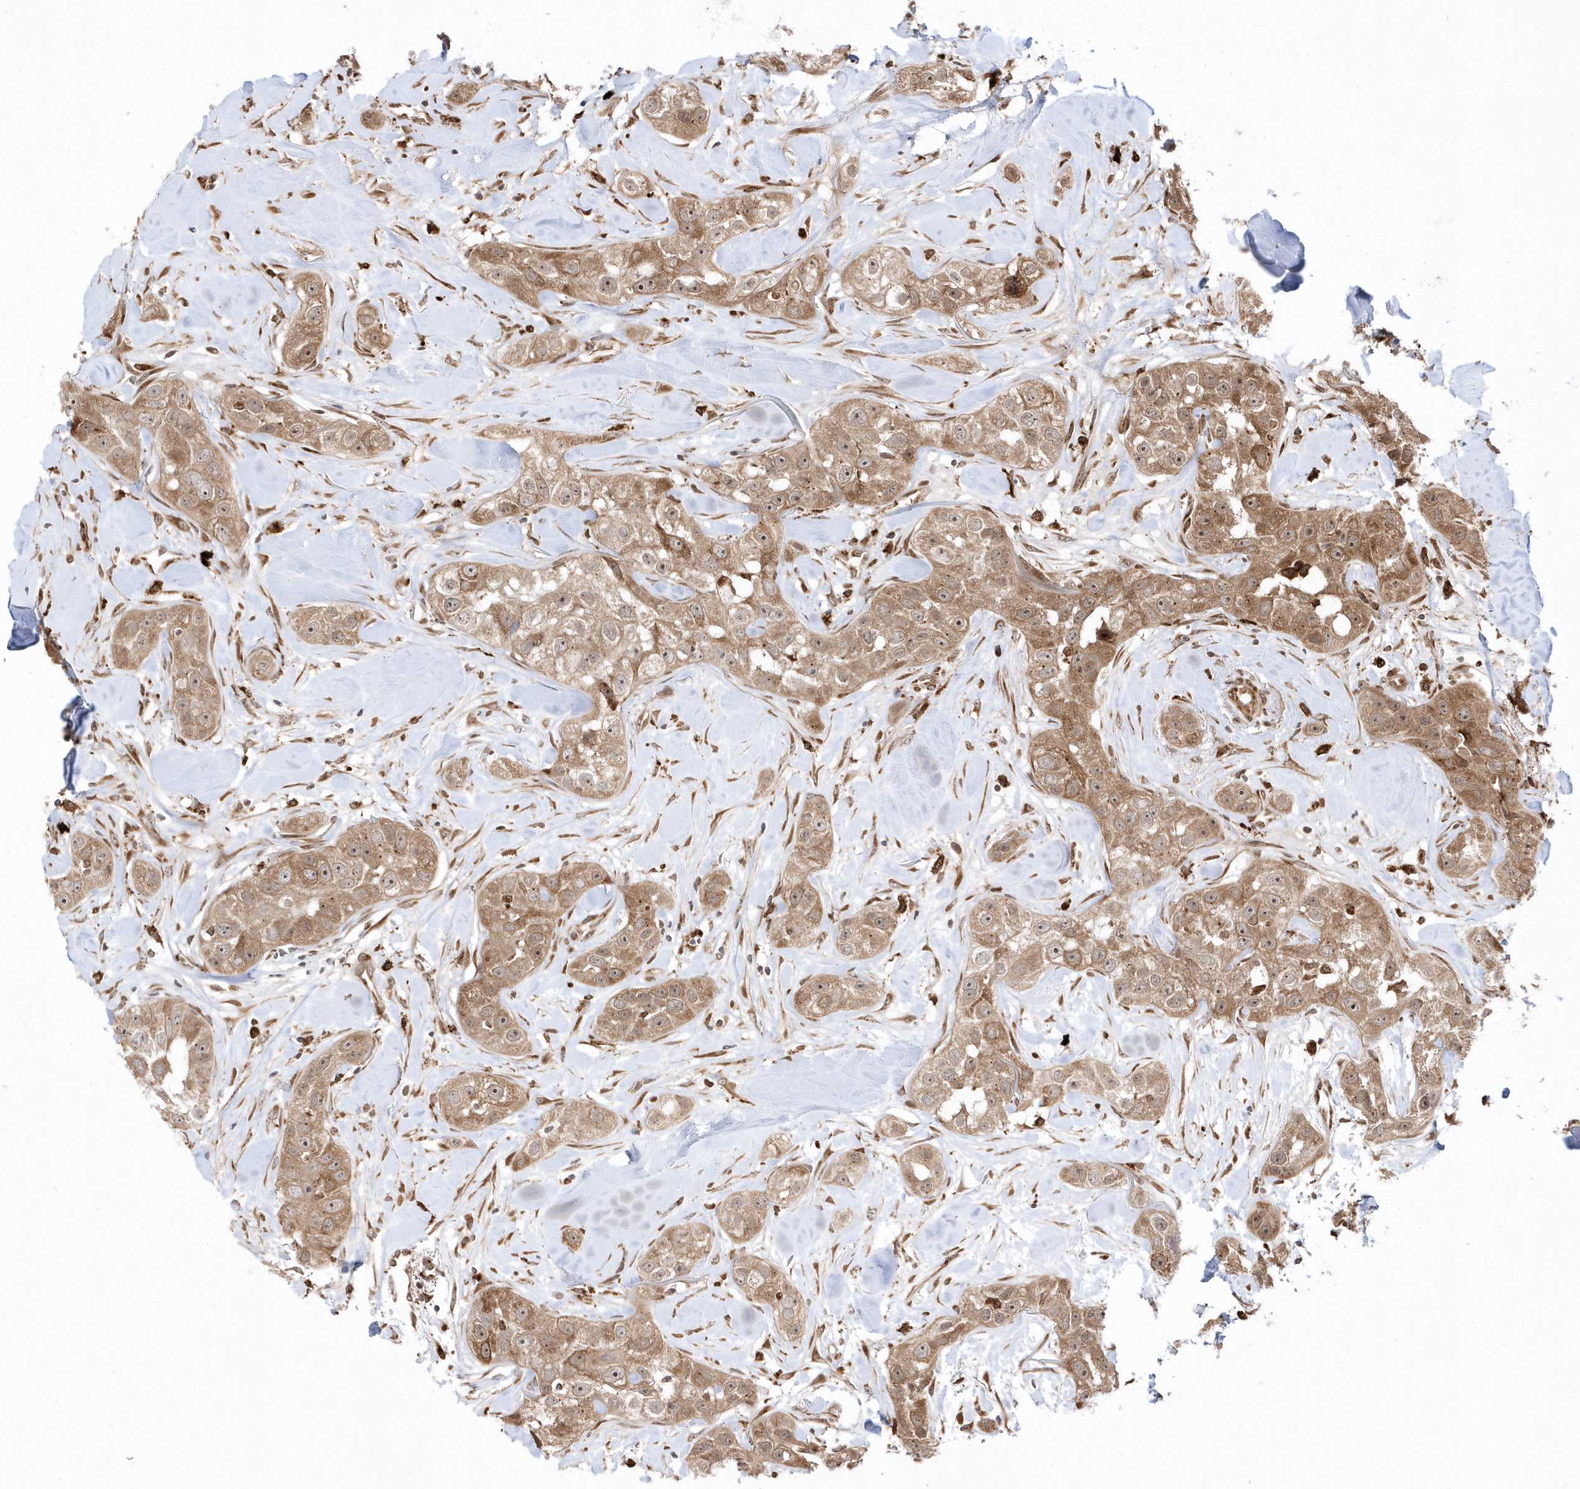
{"staining": {"intensity": "moderate", "quantity": ">75%", "location": "cytoplasmic/membranous,nuclear"}, "tissue": "head and neck cancer", "cell_type": "Tumor cells", "image_type": "cancer", "snomed": [{"axis": "morphology", "description": "Normal tissue, NOS"}, {"axis": "morphology", "description": "Squamous cell carcinoma, NOS"}, {"axis": "topography", "description": "Skeletal muscle"}, {"axis": "topography", "description": "Head-Neck"}], "caption": "Immunohistochemical staining of head and neck squamous cell carcinoma demonstrates medium levels of moderate cytoplasmic/membranous and nuclear staining in approximately >75% of tumor cells. (Brightfield microscopy of DAB IHC at high magnification).", "gene": "EPC2", "patient": {"sex": "male", "age": 51}}